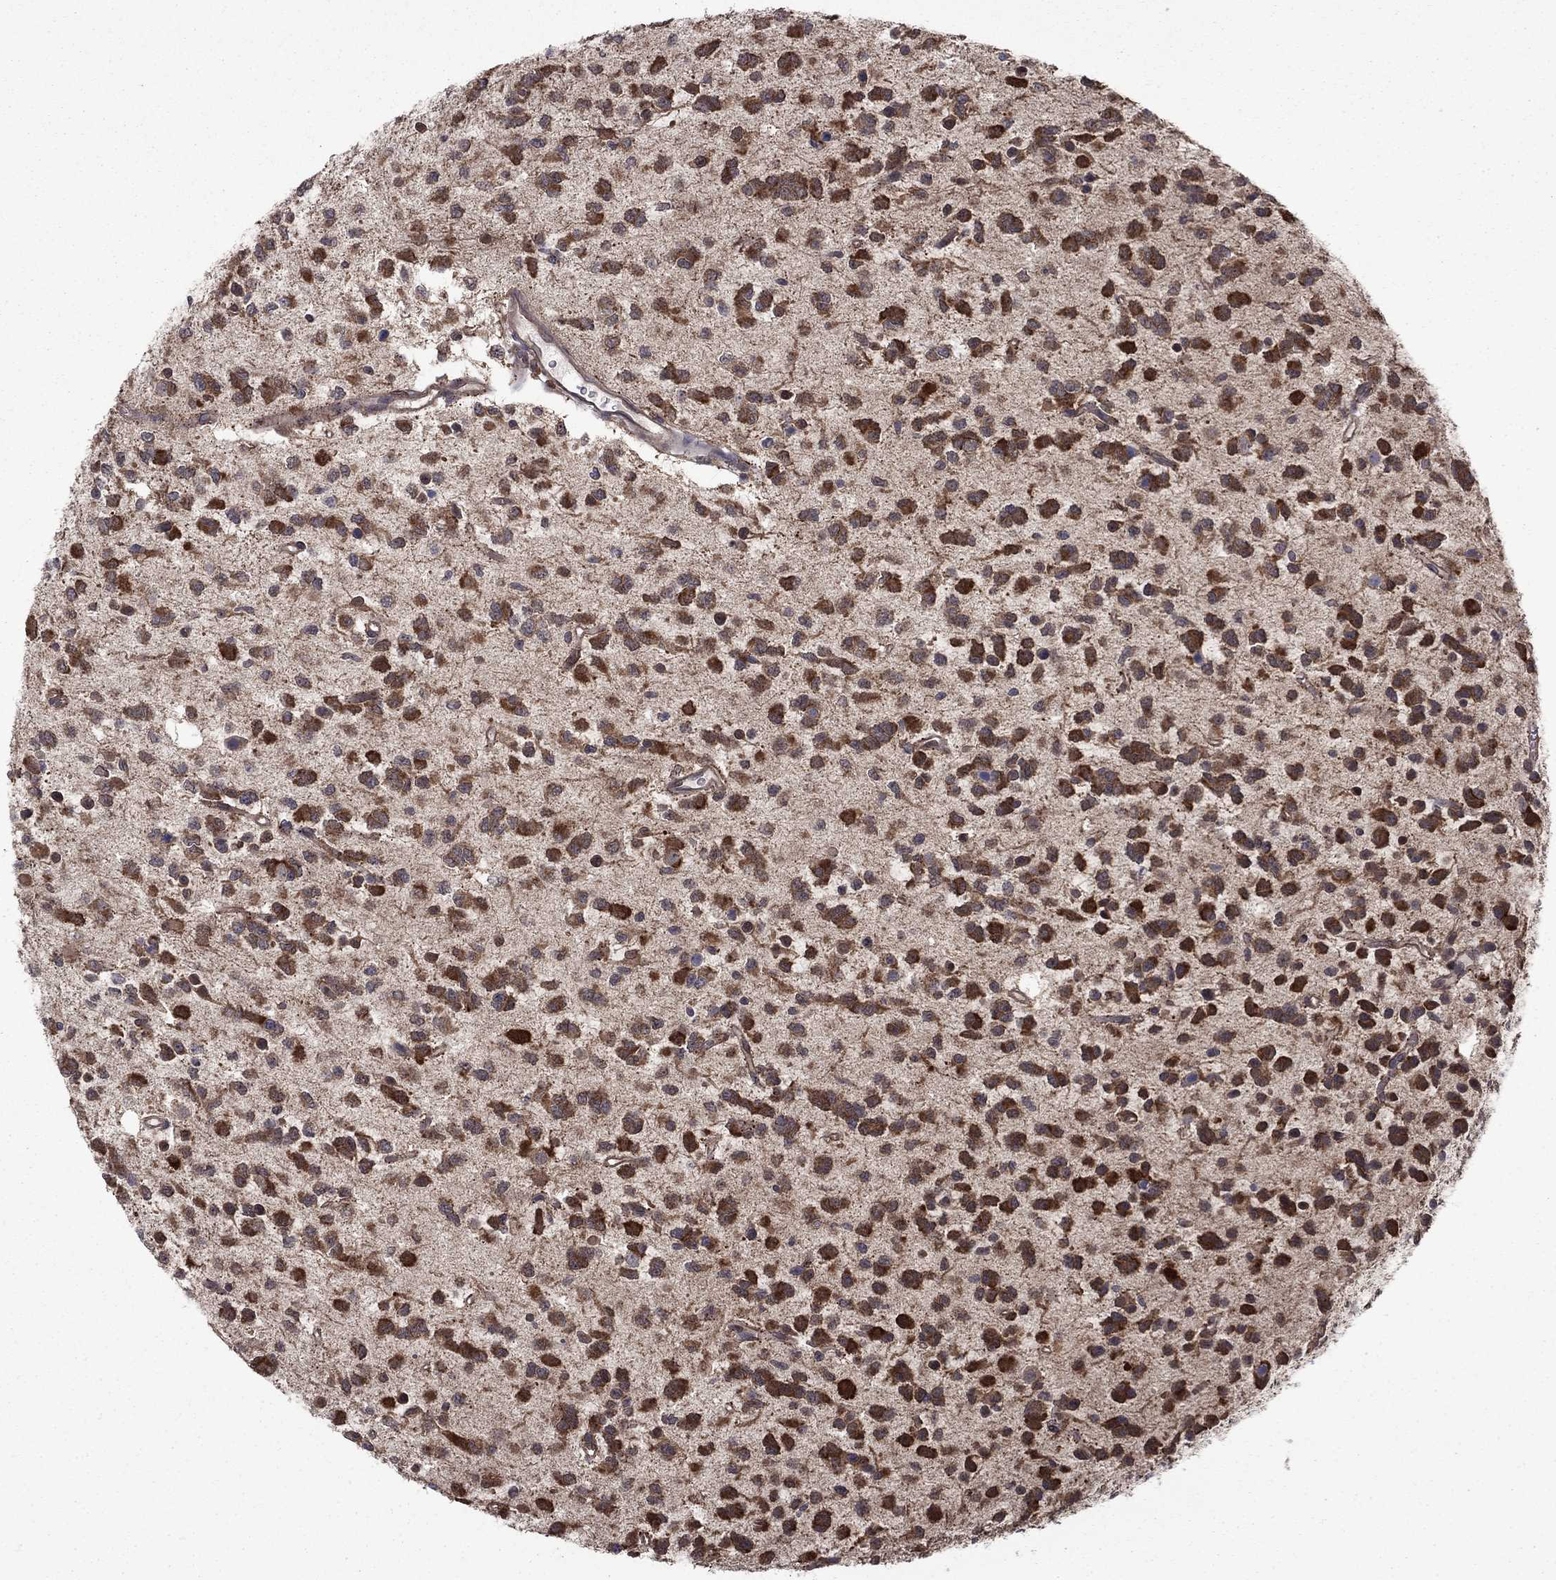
{"staining": {"intensity": "strong", "quantity": ">75%", "location": "cytoplasmic/membranous"}, "tissue": "glioma", "cell_type": "Tumor cells", "image_type": "cancer", "snomed": [{"axis": "morphology", "description": "Glioma, malignant, Low grade"}, {"axis": "topography", "description": "Brain"}], "caption": "Human malignant glioma (low-grade) stained with a protein marker exhibits strong staining in tumor cells.", "gene": "GRHPR", "patient": {"sex": "female", "age": 45}}